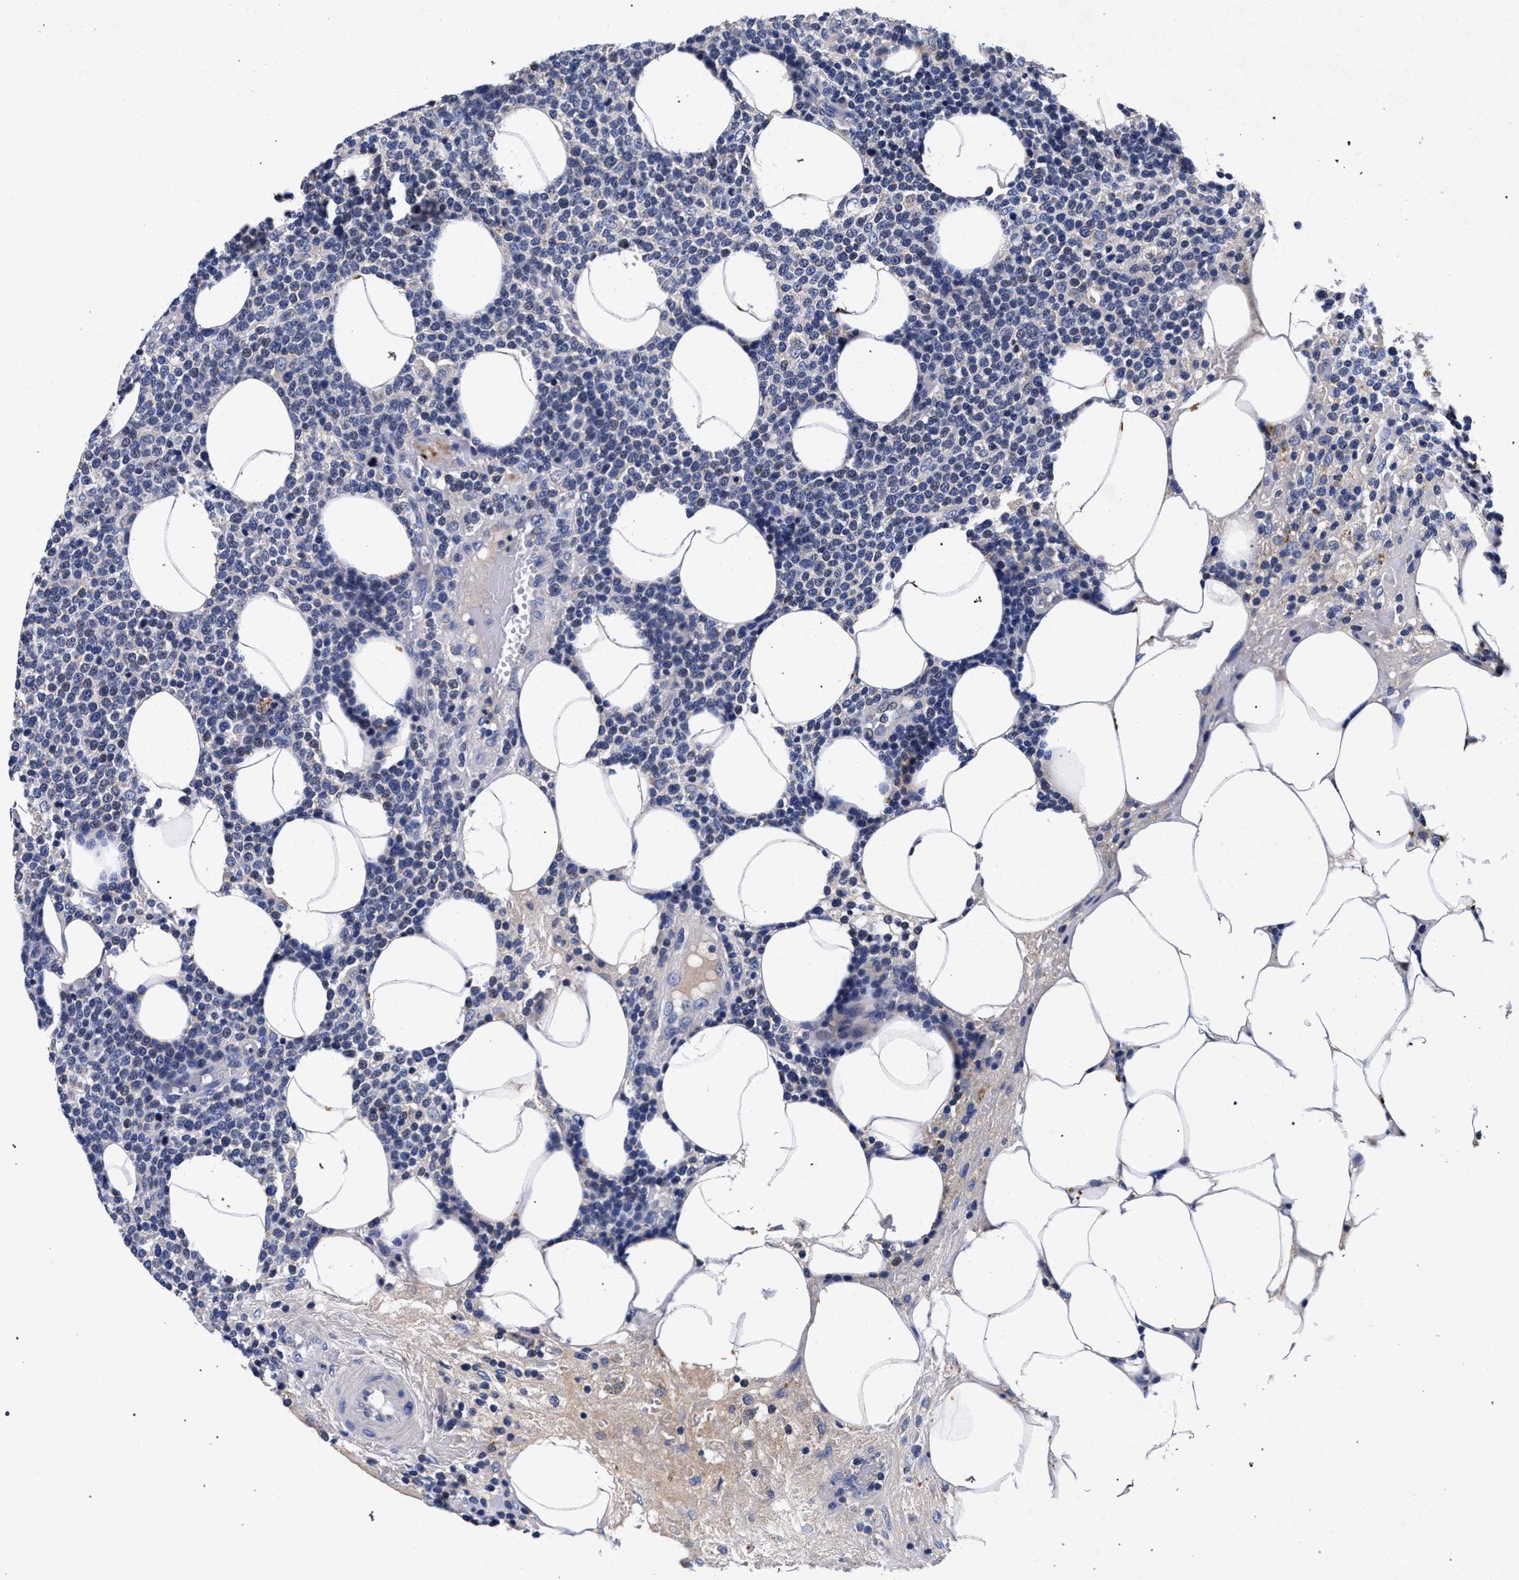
{"staining": {"intensity": "negative", "quantity": "none", "location": "none"}, "tissue": "lymphoma", "cell_type": "Tumor cells", "image_type": "cancer", "snomed": [{"axis": "morphology", "description": "Malignant lymphoma, non-Hodgkin's type, High grade"}, {"axis": "topography", "description": "Lymph node"}], "caption": "Lymphoma was stained to show a protein in brown. There is no significant staining in tumor cells. The staining was performed using DAB to visualize the protein expression in brown, while the nuclei were stained in blue with hematoxylin (Magnification: 20x).", "gene": "HSD17B14", "patient": {"sex": "male", "age": 61}}